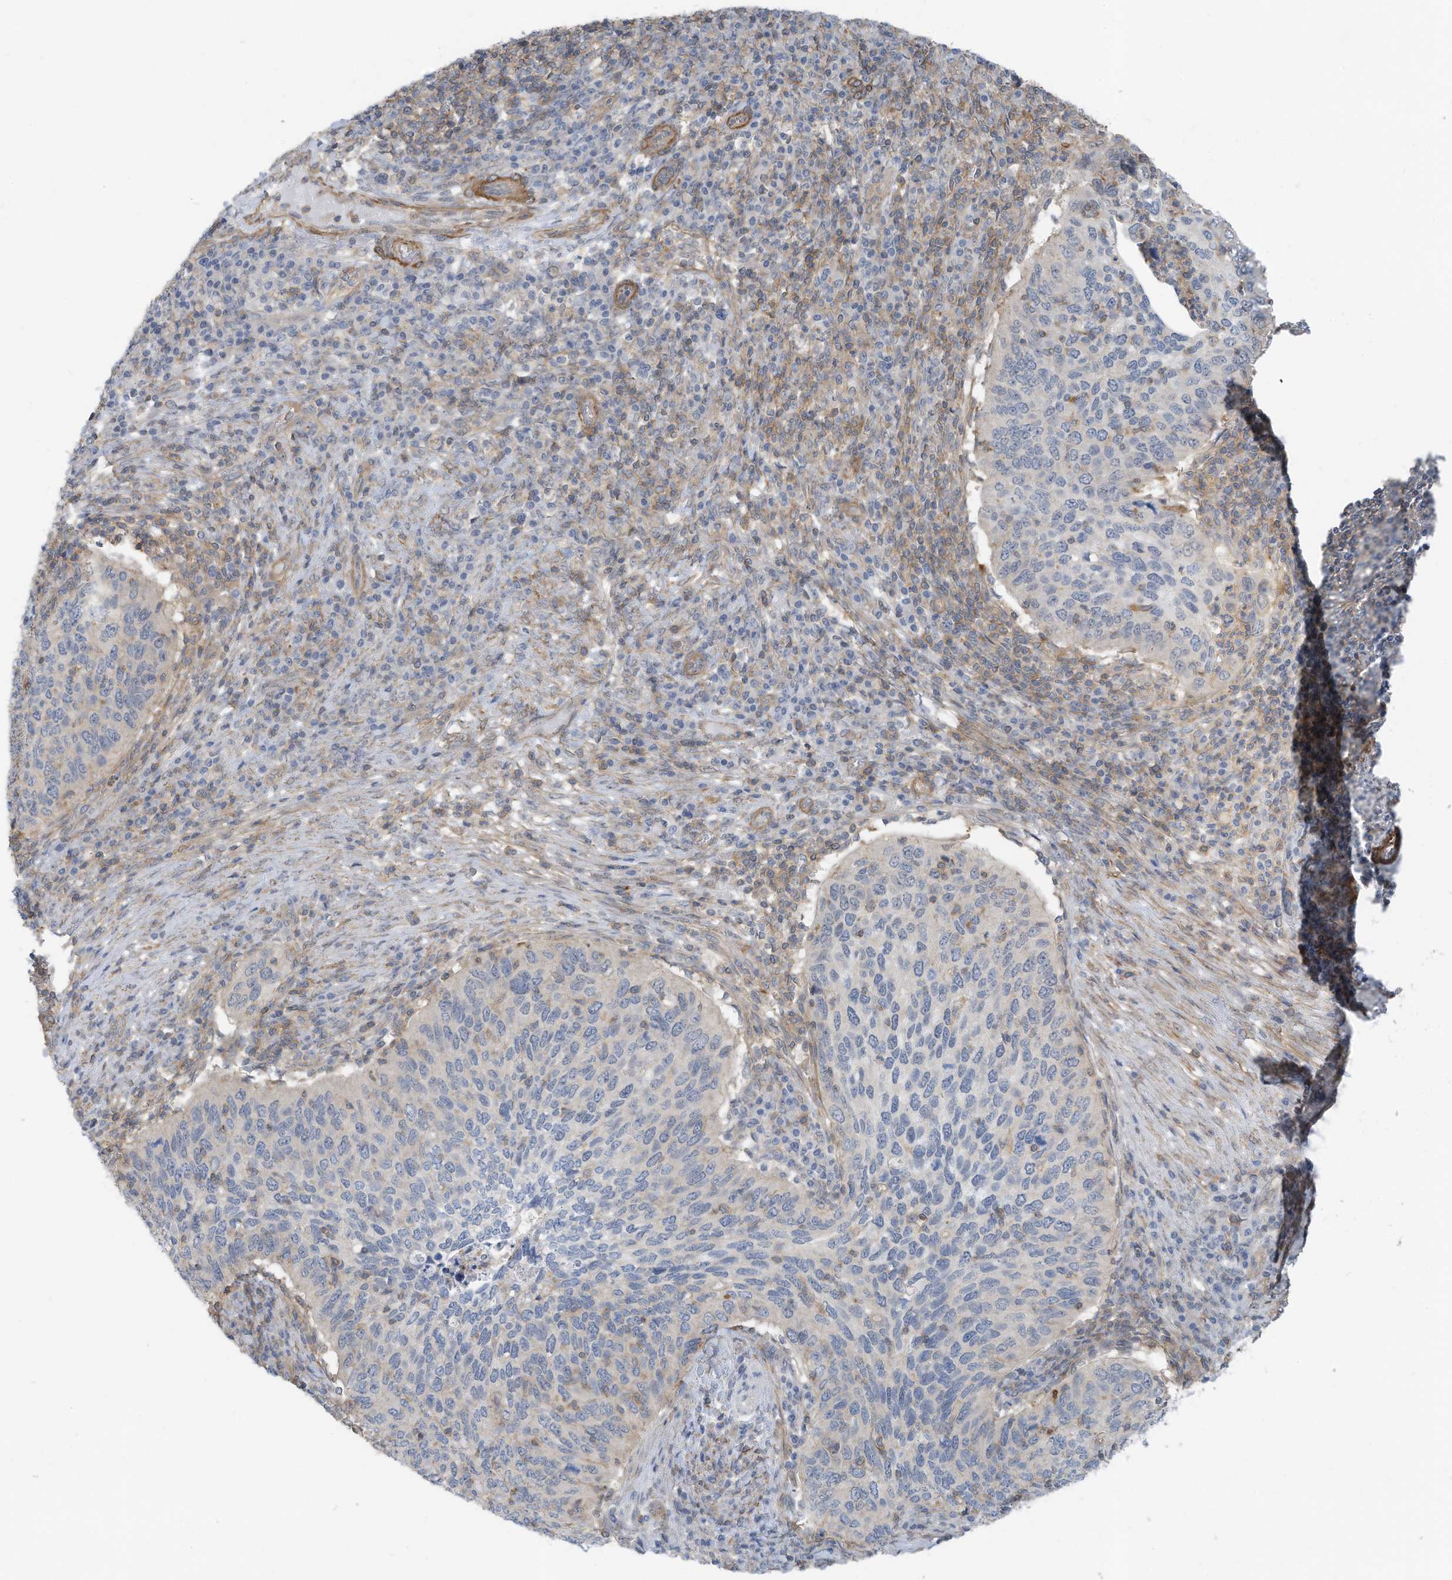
{"staining": {"intensity": "negative", "quantity": "none", "location": "none"}, "tissue": "cervical cancer", "cell_type": "Tumor cells", "image_type": "cancer", "snomed": [{"axis": "morphology", "description": "Squamous cell carcinoma, NOS"}, {"axis": "topography", "description": "Cervix"}], "caption": "This is a image of immunohistochemistry (IHC) staining of cervical cancer (squamous cell carcinoma), which shows no positivity in tumor cells.", "gene": "ZNF846", "patient": {"sex": "female", "age": 38}}